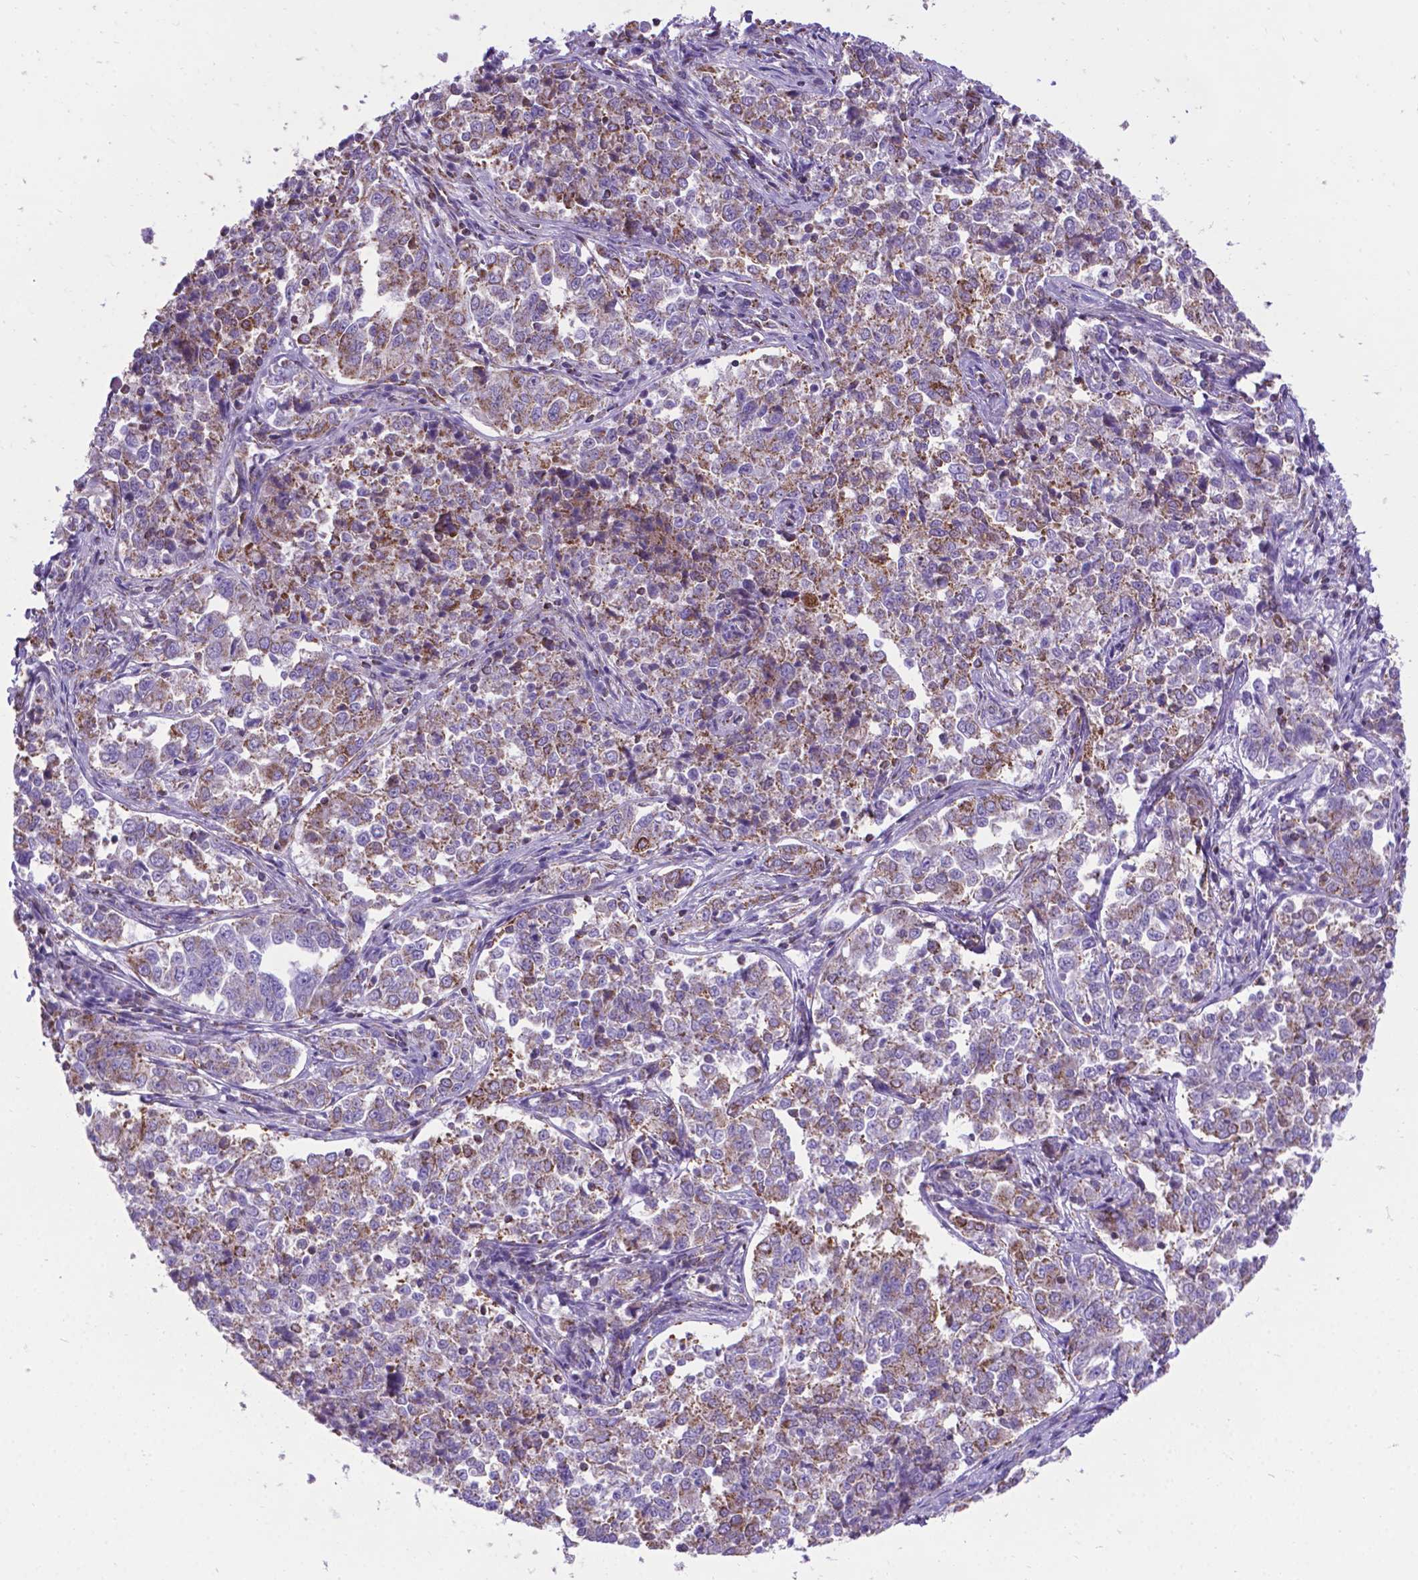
{"staining": {"intensity": "moderate", "quantity": "25%-75%", "location": "cytoplasmic/membranous"}, "tissue": "endometrial cancer", "cell_type": "Tumor cells", "image_type": "cancer", "snomed": [{"axis": "morphology", "description": "Adenocarcinoma, NOS"}, {"axis": "topography", "description": "Endometrium"}], "caption": "Protein expression analysis of human adenocarcinoma (endometrial) reveals moderate cytoplasmic/membranous positivity in approximately 25%-75% of tumor cells. (Stains: DAB (3,3'-diaminobenzidine) in brown, nuclei in blue, Microscopy: brightfield microscopy at high magnification).", "gene": "POU3F3", "patient": {"sex": "female", "age": 43}}